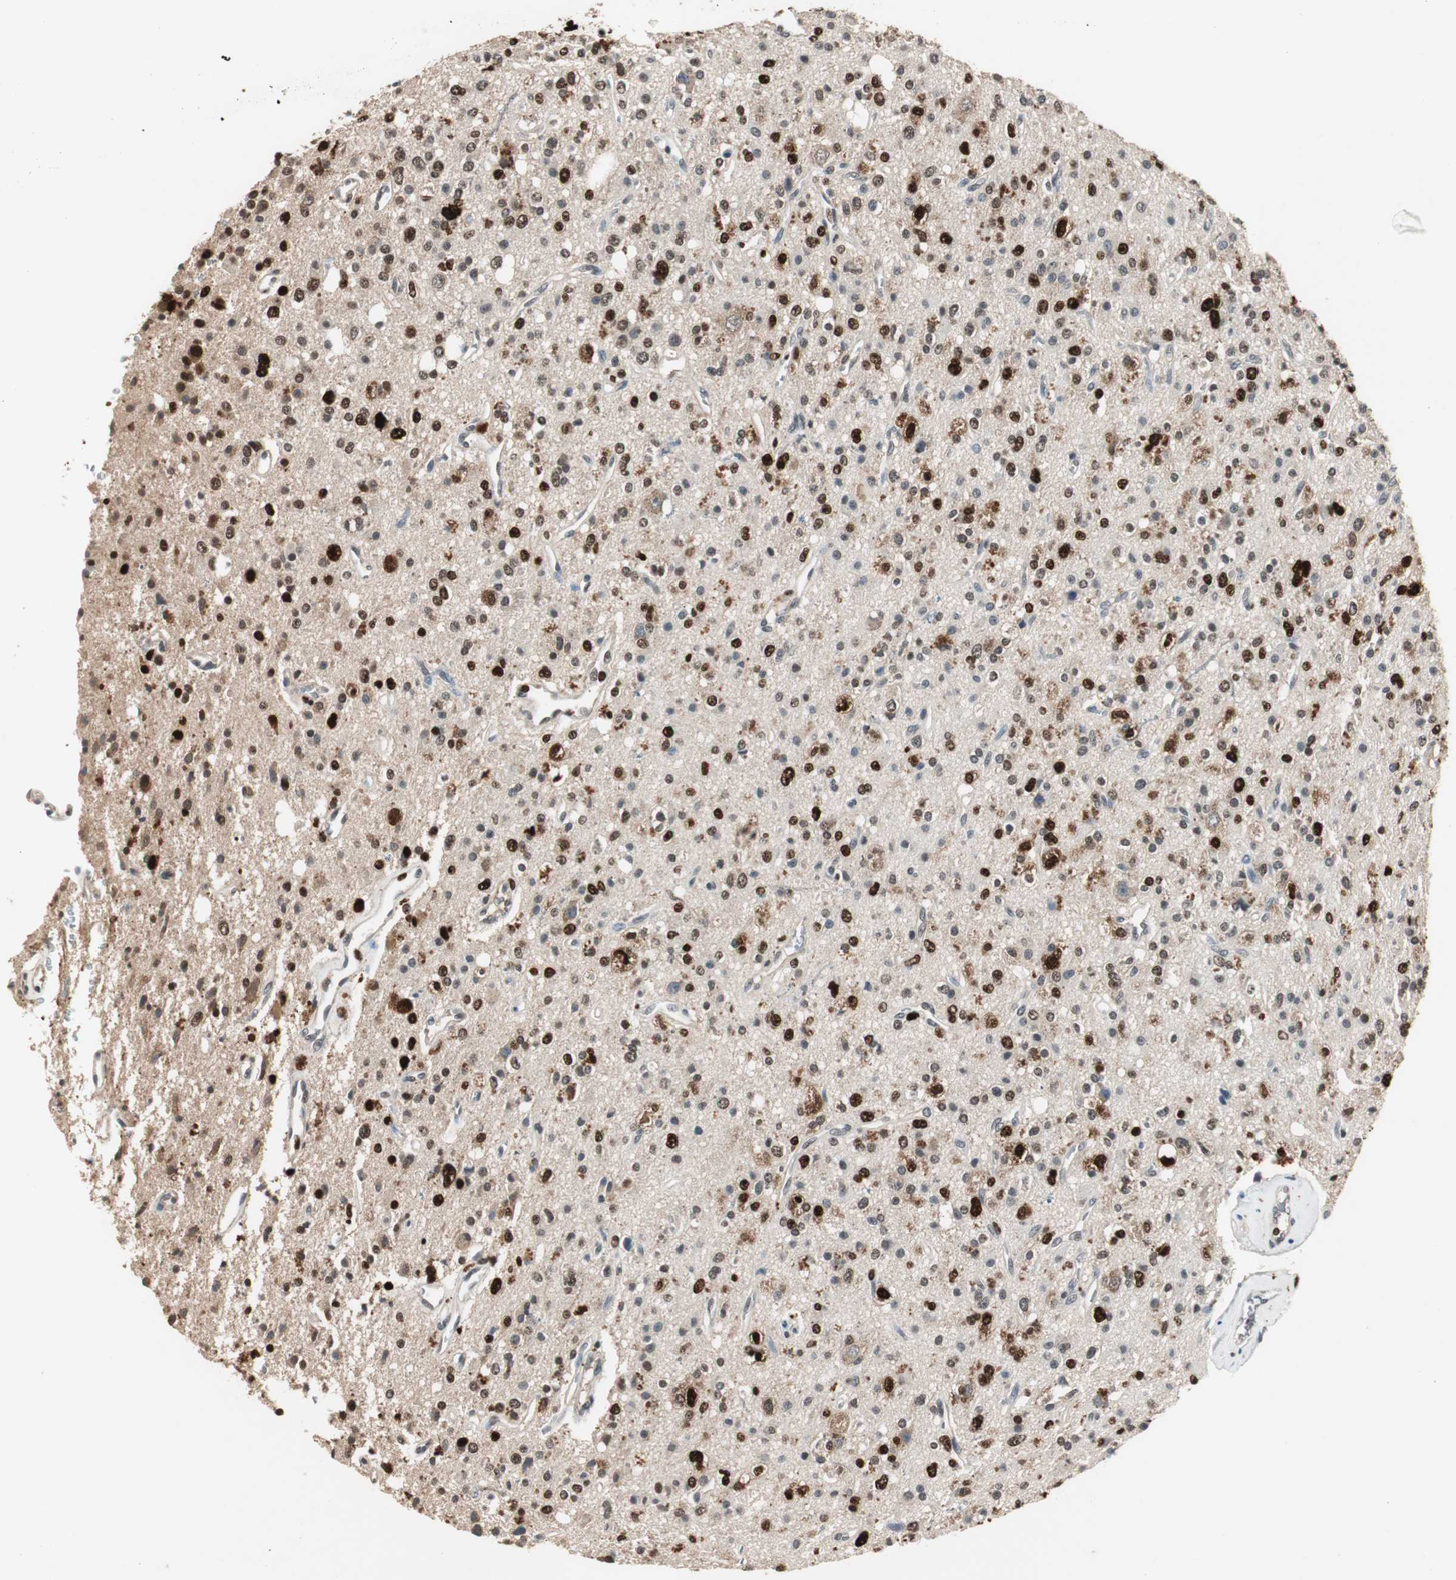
{"staining": {"intensity": "strong", "quantity": ">75%", "location": "nuclear"}, "tissue": "glioma", "cell_type": "Tumor cells", "image_type": "cancer", "snomed": [{"axis": "morphology", "description": "Glioma, malignant, High grade"}, {"axis": "topography", "description": "Brain"}], "caption": "Immunohistochemical staining of glioma displays strong nuclear protein expression in about >75% of tumor cells.", "gene": "FEN1", "patient": {"sex": "male", "age": 47}}